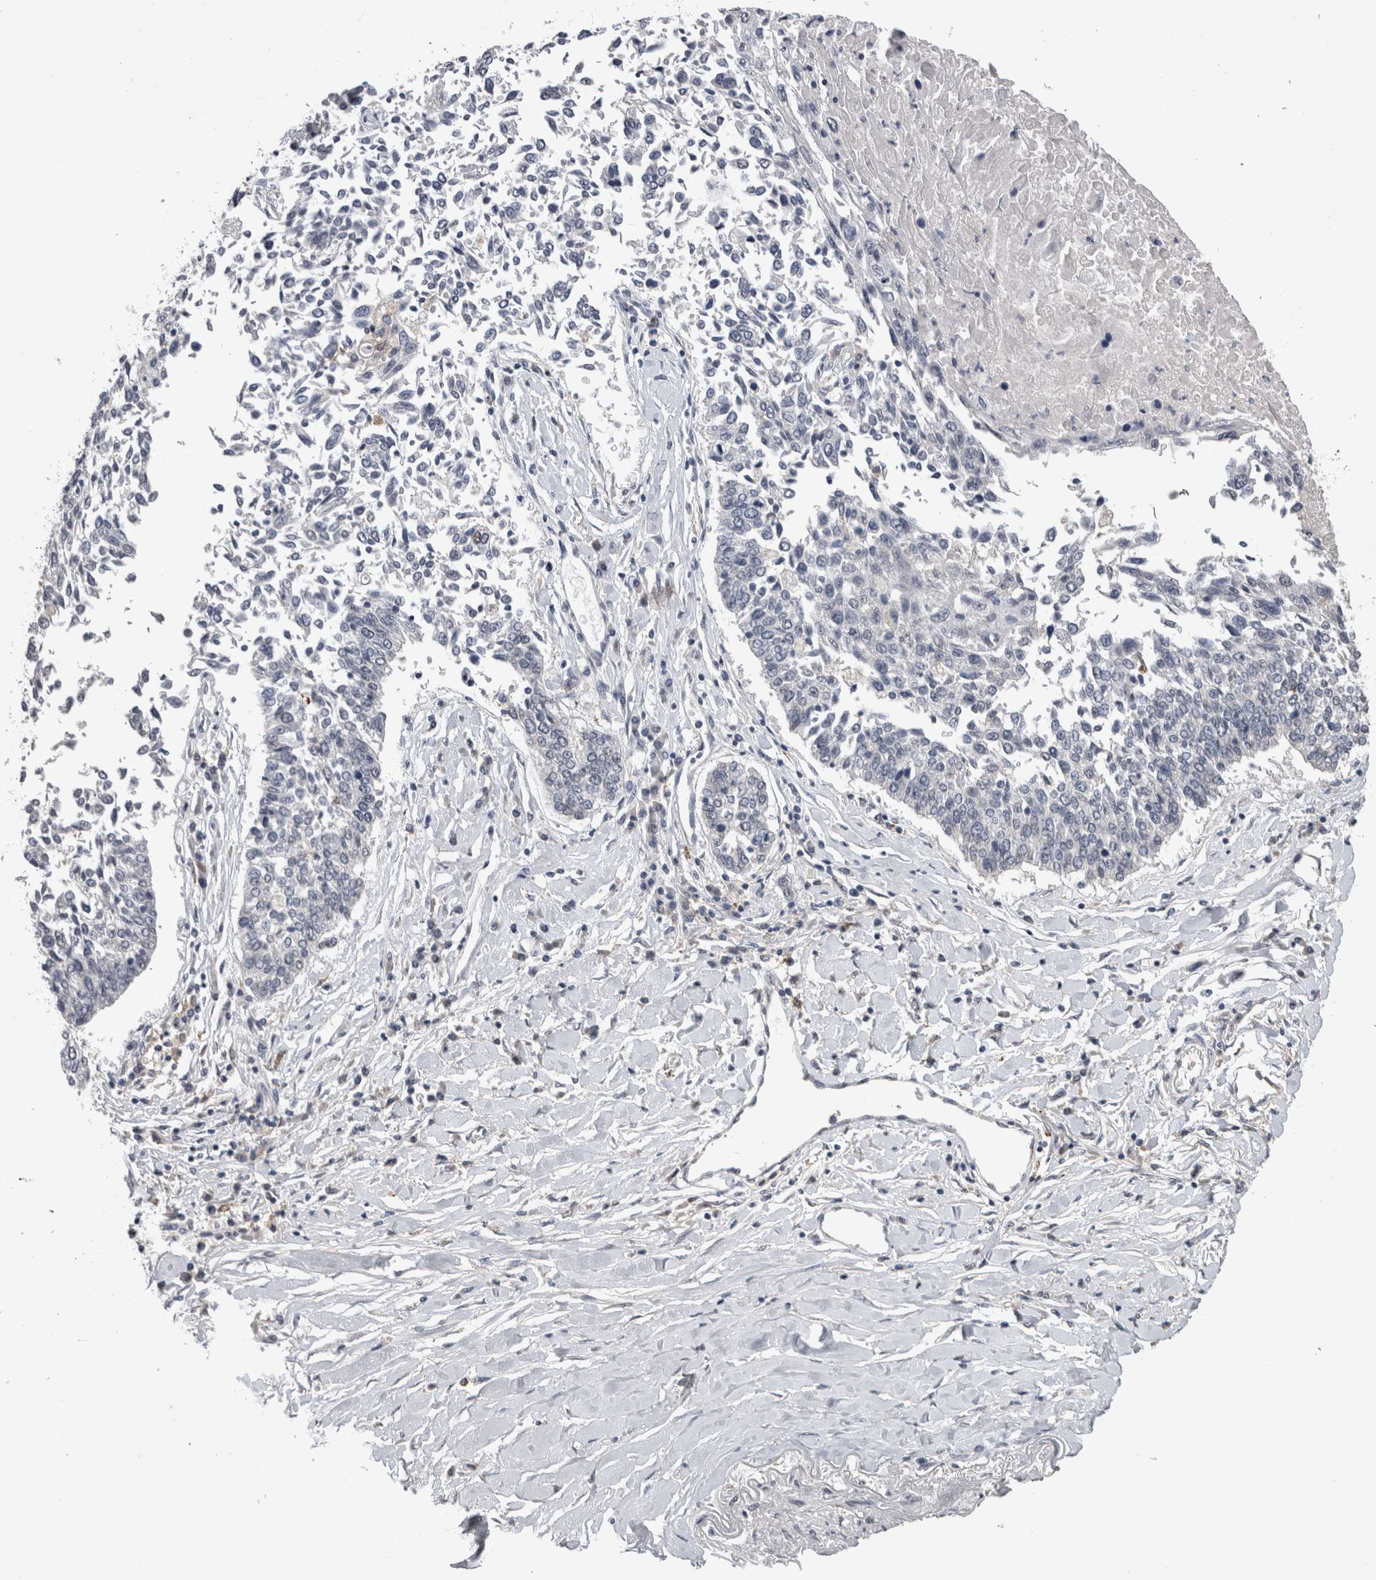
{"staining": {"intensity": "negative", "quantity": "none", "location": "none"}, "tissue": "lung cancer", "cell_type": "Tumor cells", "image_type": "cancer", "snomed": [{"axis": "morphology", "description": "Normal tissue, NOS"}, {"axis": "morphology", "description": "Squamous cell carcinoma, NOS"}, {"axis": "topography", "description": "Cartilage tissue"}, {"axis": "topography", "description": "Bronchus"}, {"axis": "topography", "description": "Lung"}, {"axis": "topography", "description": "Peripheral nerve tissue"}], "caption": "Tumor cells are negative for brown protein staining in squamous cell carcinoma (lung).", "gene": "PAX5", "patient": {"sex": "female", "age": 49}}